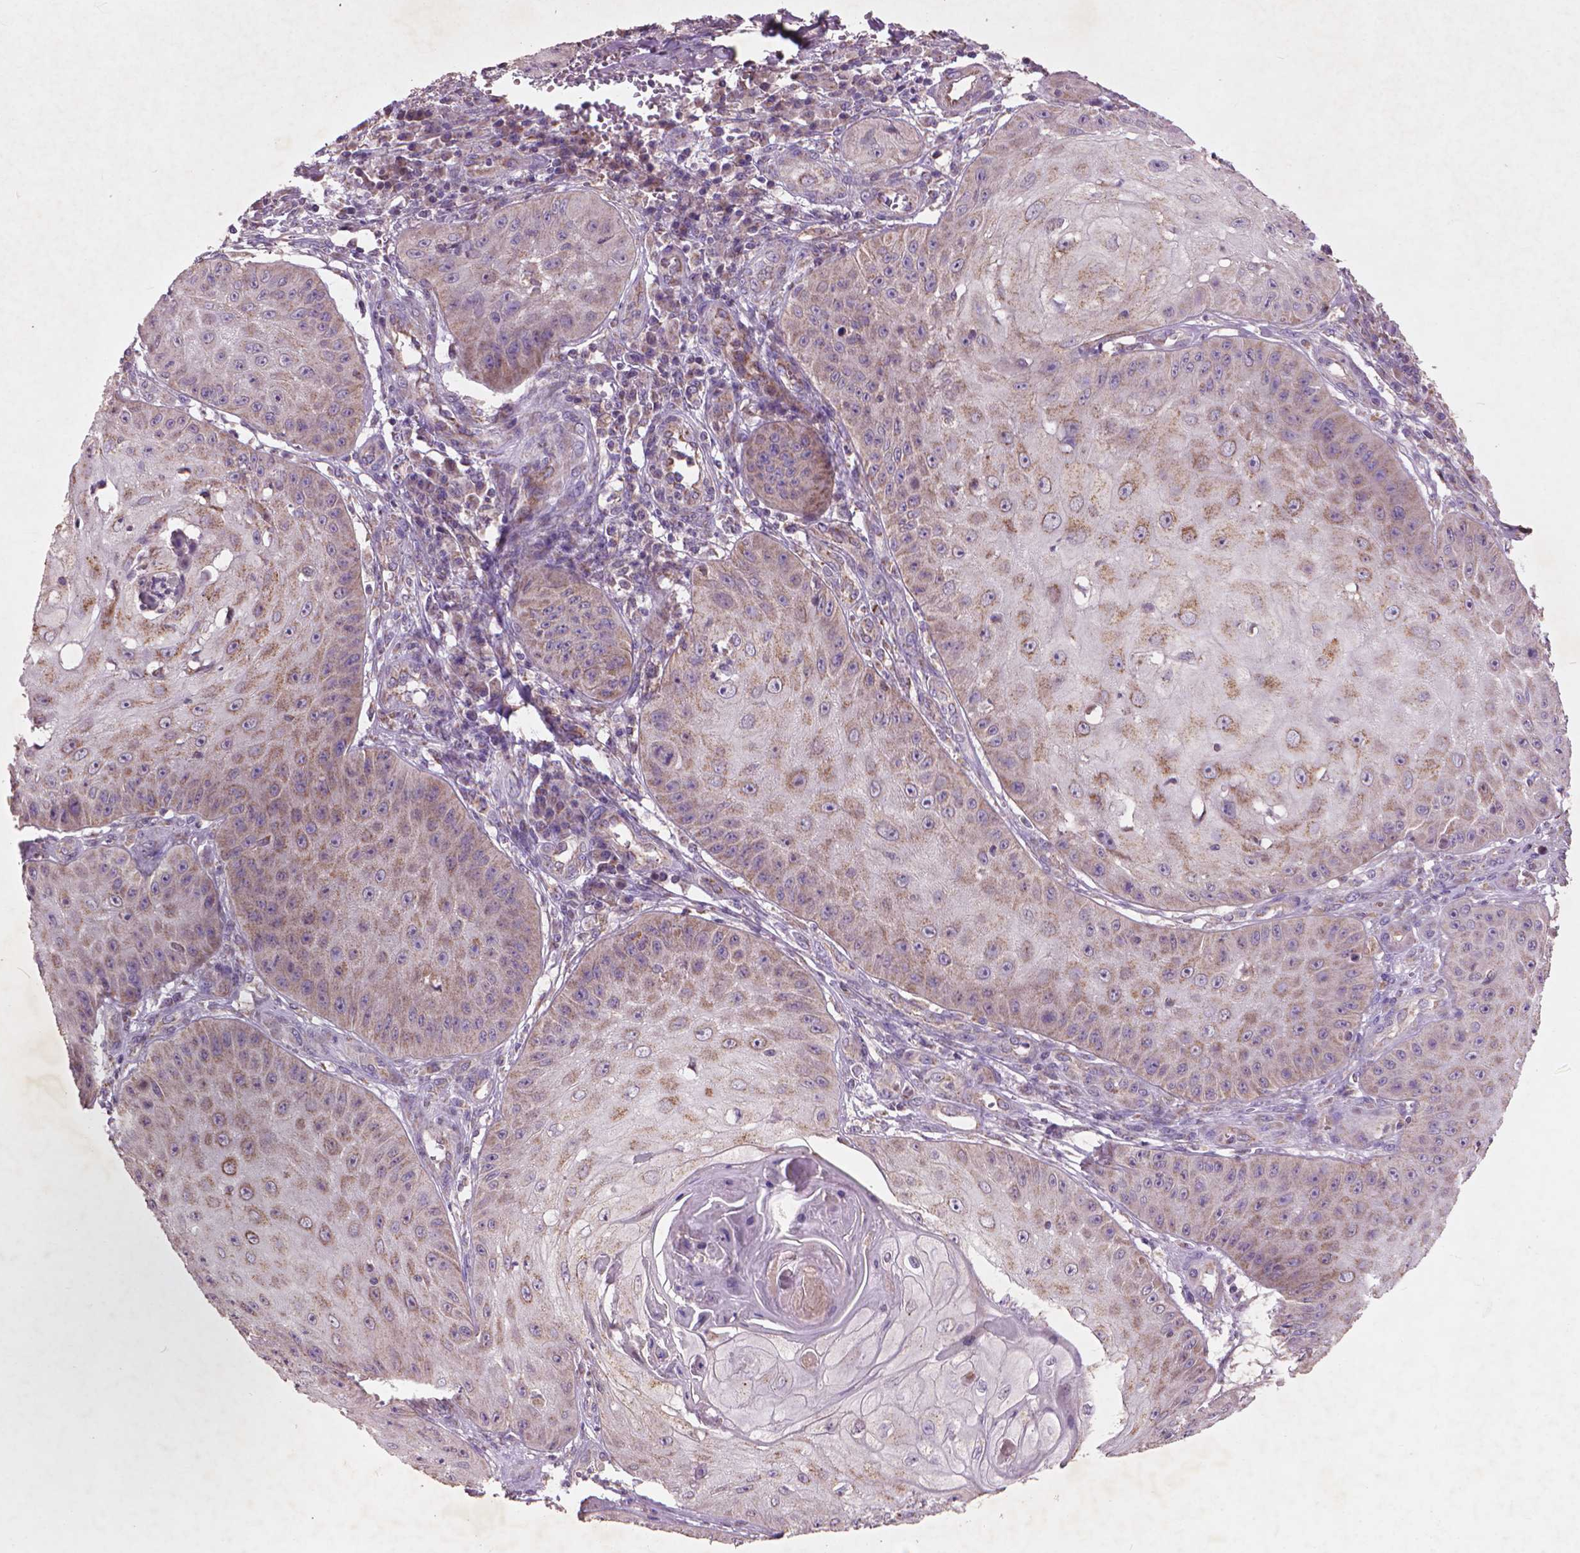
{"staining": {"intensity": "weak", "quantity": ">75%", "location": "cytoplasmic/membranous"}, "tissue": "skin cancer", "cell_type": "Tumor cells", "image_type": "cancer", "snomed": [{"axis": "morphology", "description": "Squamous cell carcinoma, NOS"}, {"axis": "topography", "description": "Skin"}], "caption": "DAB immunohistochemical staining of human skin squamous cell carcinoma reveals weak cytoplasmic/membranous protein expression in approximately >75% of tumor cells. The protein is stained brown, and the nuclei are stained in blue (DAB IHC with brightfield microscopy, high magnification).", "gene": "NLRX1", "patient": {"sex": "male", "age": 70}}